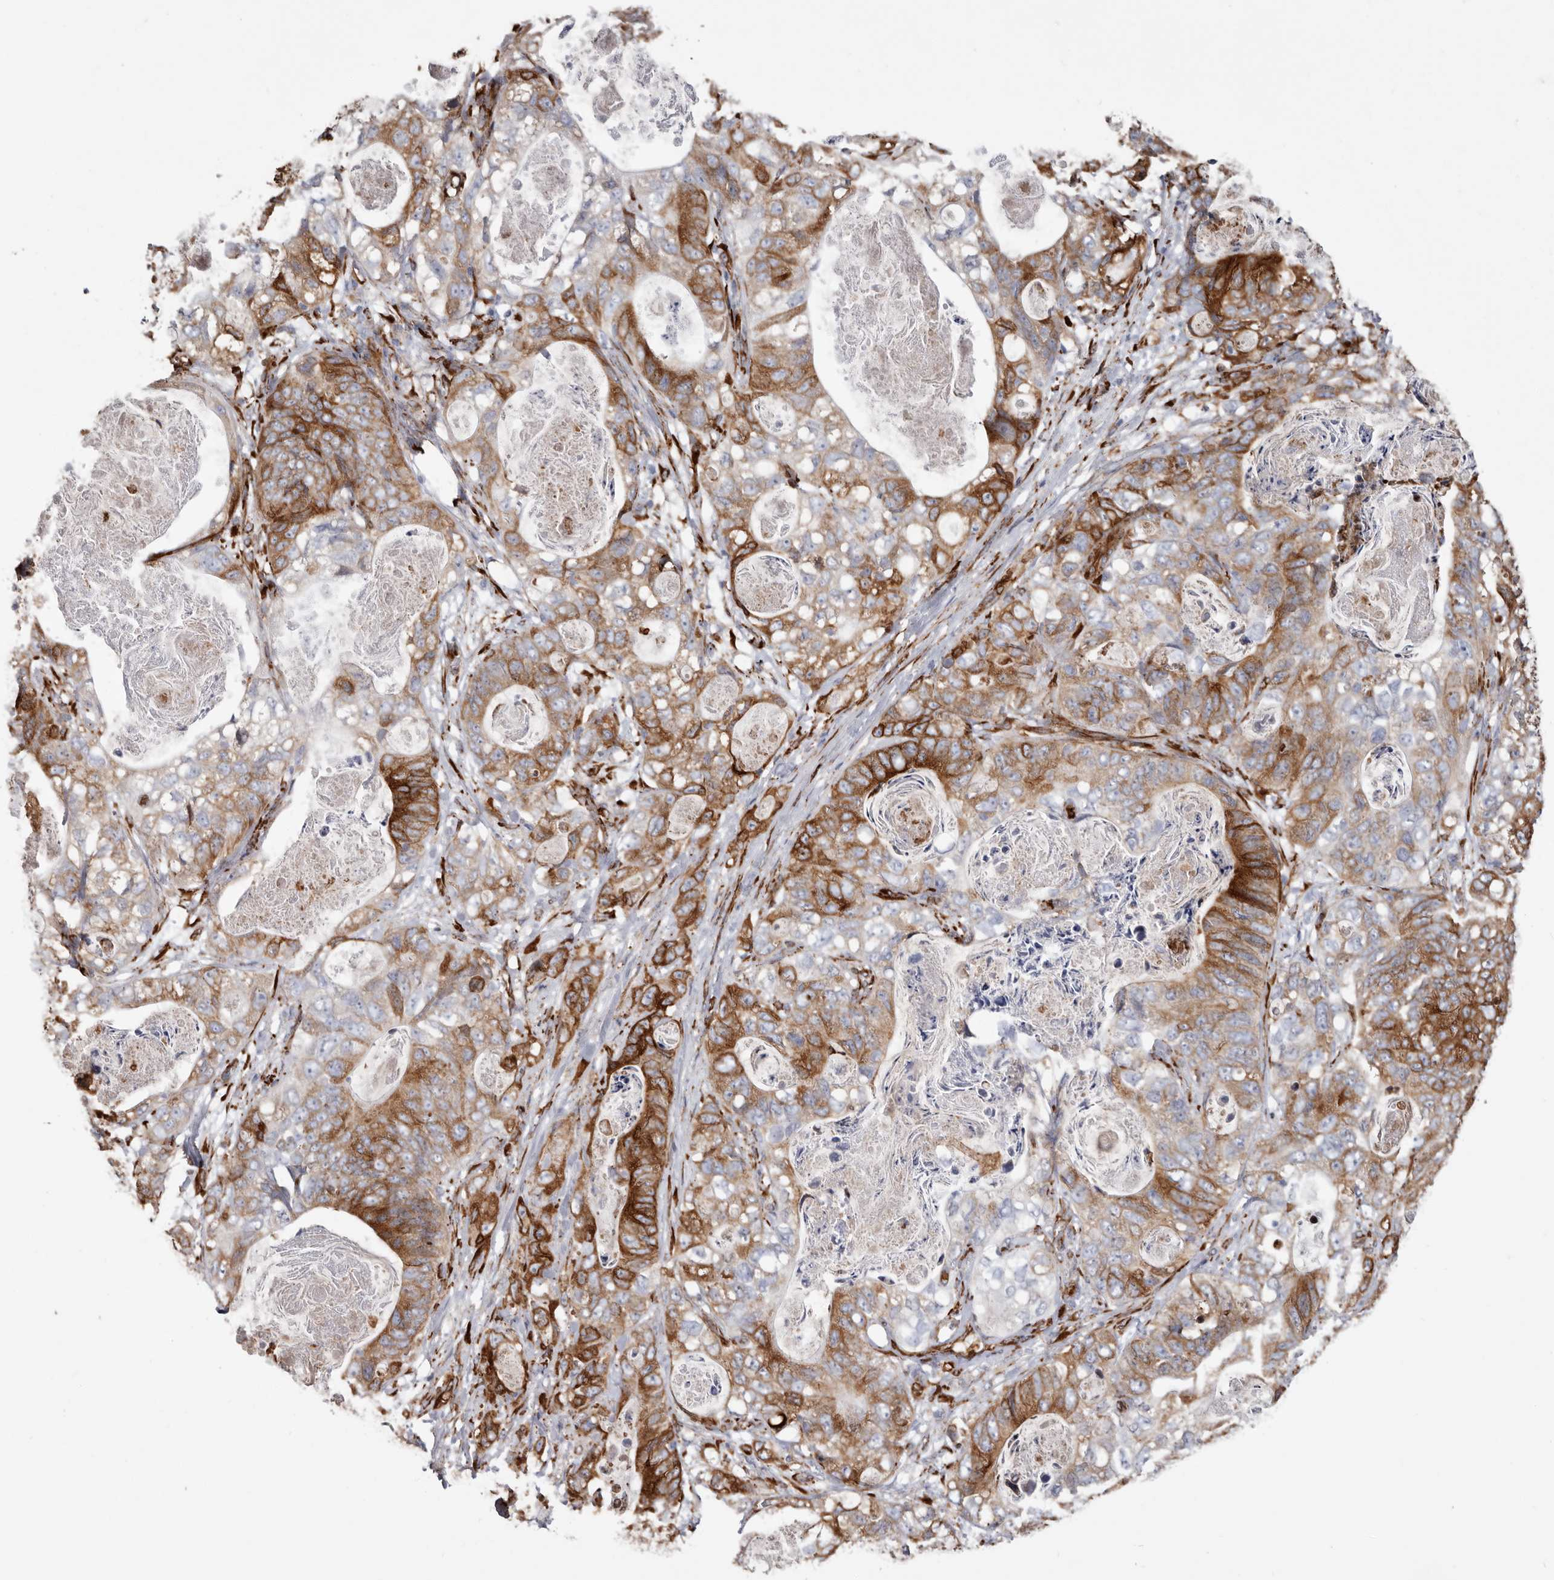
{"staining": {"intensity": "strong", "quantity": ">75%", "location": "cytoplasmic/membranous"}, "tissue": "stomach cancer", "cell_type": "Tumor cells", "image_type": "cancer", "snomed": [{"axis": "morphology", "description": "Normal tissue, NOS"}, {"axis": "morphology", "description": "Adenocarcinoma, NOS"}, {"axis": "topography", "description": "Stomach"}], "caption": "An immunohistochemistry (IHC) histopathology image of tumor tissue is shown. Protein staining in brown shows strong cytoplasmic/membranous positivity in stomach cancer (adenocarcinoma) within tumor cells. (DAB (3,3'-diaminobenzidine) IHC, brown staining for protein, blue staining for nuclei).", "gene": "SEMA3E", "patient": {"sex": "female", "age": 89}}